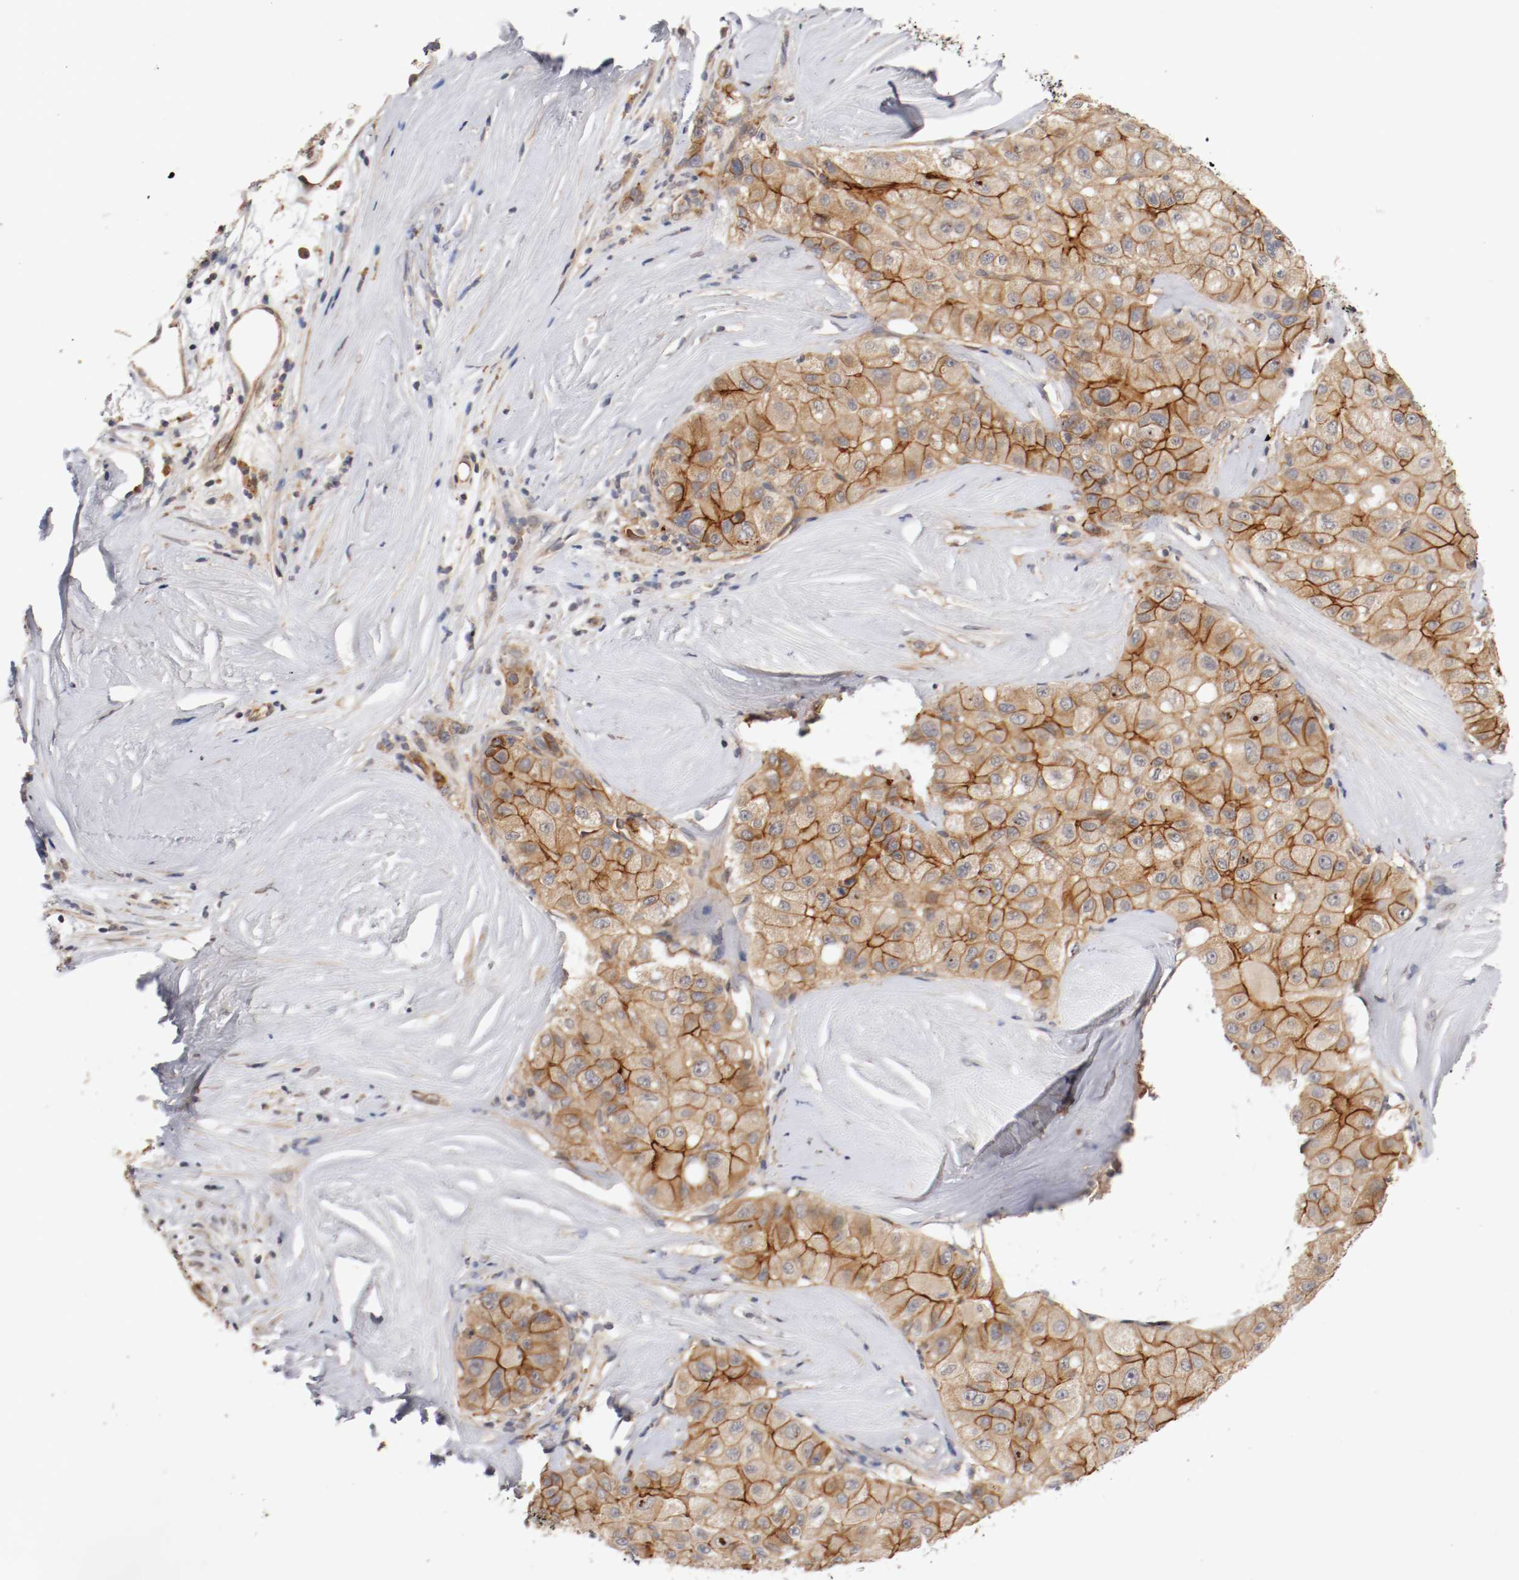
{"staining": {"intensity": "strong", "quantity": ">75%", "location": "cytoplasmic/membranous"}, "tissue": "liver cancer", "cell_type": "Tumor cells", "image_type": "cancer", "snomed": [{"axis": "morphology", "description": "Carcinoma, Hepatocellular, NOS"}, {"axis": "topography", "description": "Liver"}], "caption": "Strong cytoplasmic/membranous expression for a protein is identified in about >75% of tumor cells of hepatocellular carcinoma (liver) using immunohistochemistry (IHC).", "gene": "TYK2", "patient": {"sex": "male", "age": 80}}